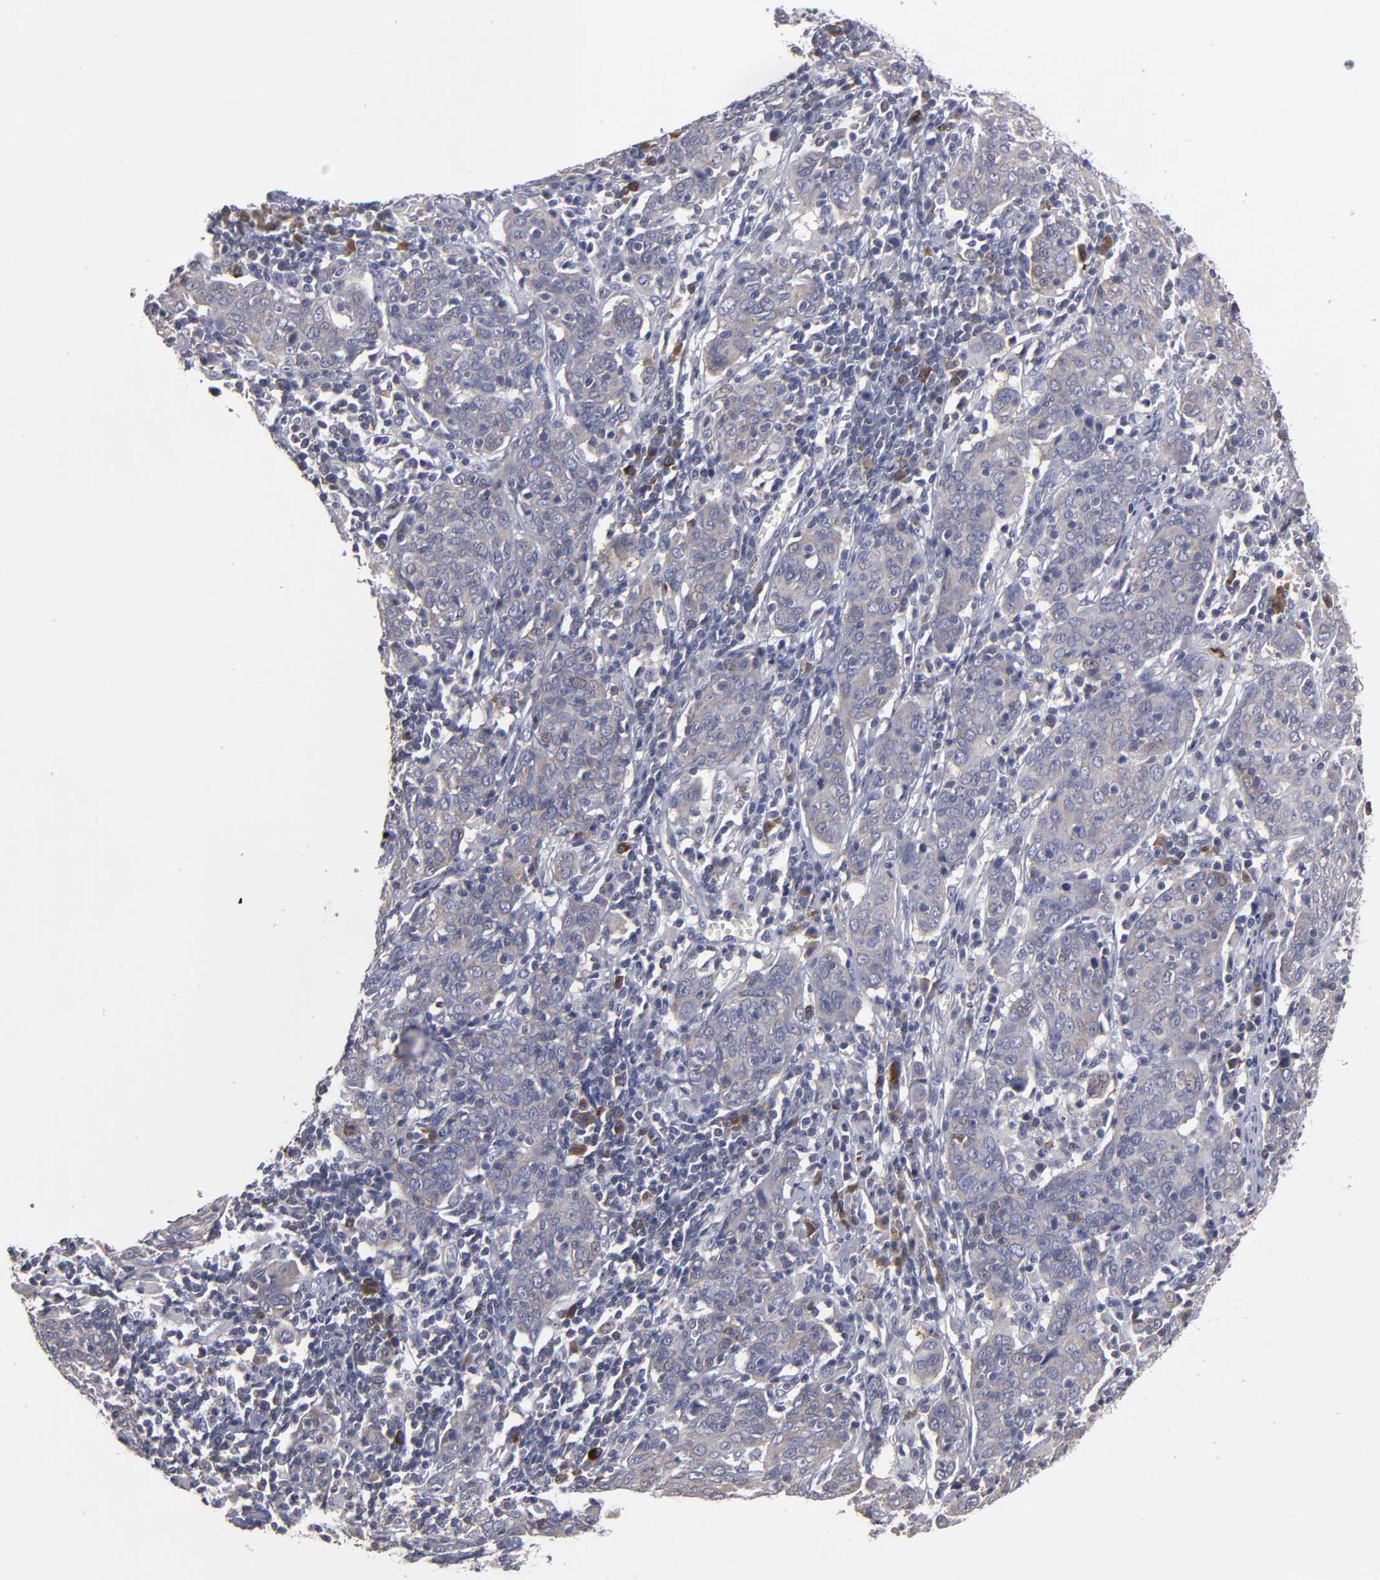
{"staining": {"intensity": "weak", "quantity": ">75%", "location": "cytoplasmic/membranous"}, "tissue": "cervical cancer", "cell_type": "Tumor cells", "image_type": "cancer", "snomed": [{"axis": "morphology", "description": "Normal tissue, NOS"}, {"axis": "morphology", "description": "Squamous cell carcinoma, NOS"}, {"axis": "topography", "description": "Cervix"}], "caption": "Tumor cells reveal low levels of weak cytoplasmic/membranous expression in about >75% of cells in human cervical squamous cell carcinoma. Nuclei are stained in blue.", "gene": "CEP97", "patient": {"sex": "female", "age": 67}}